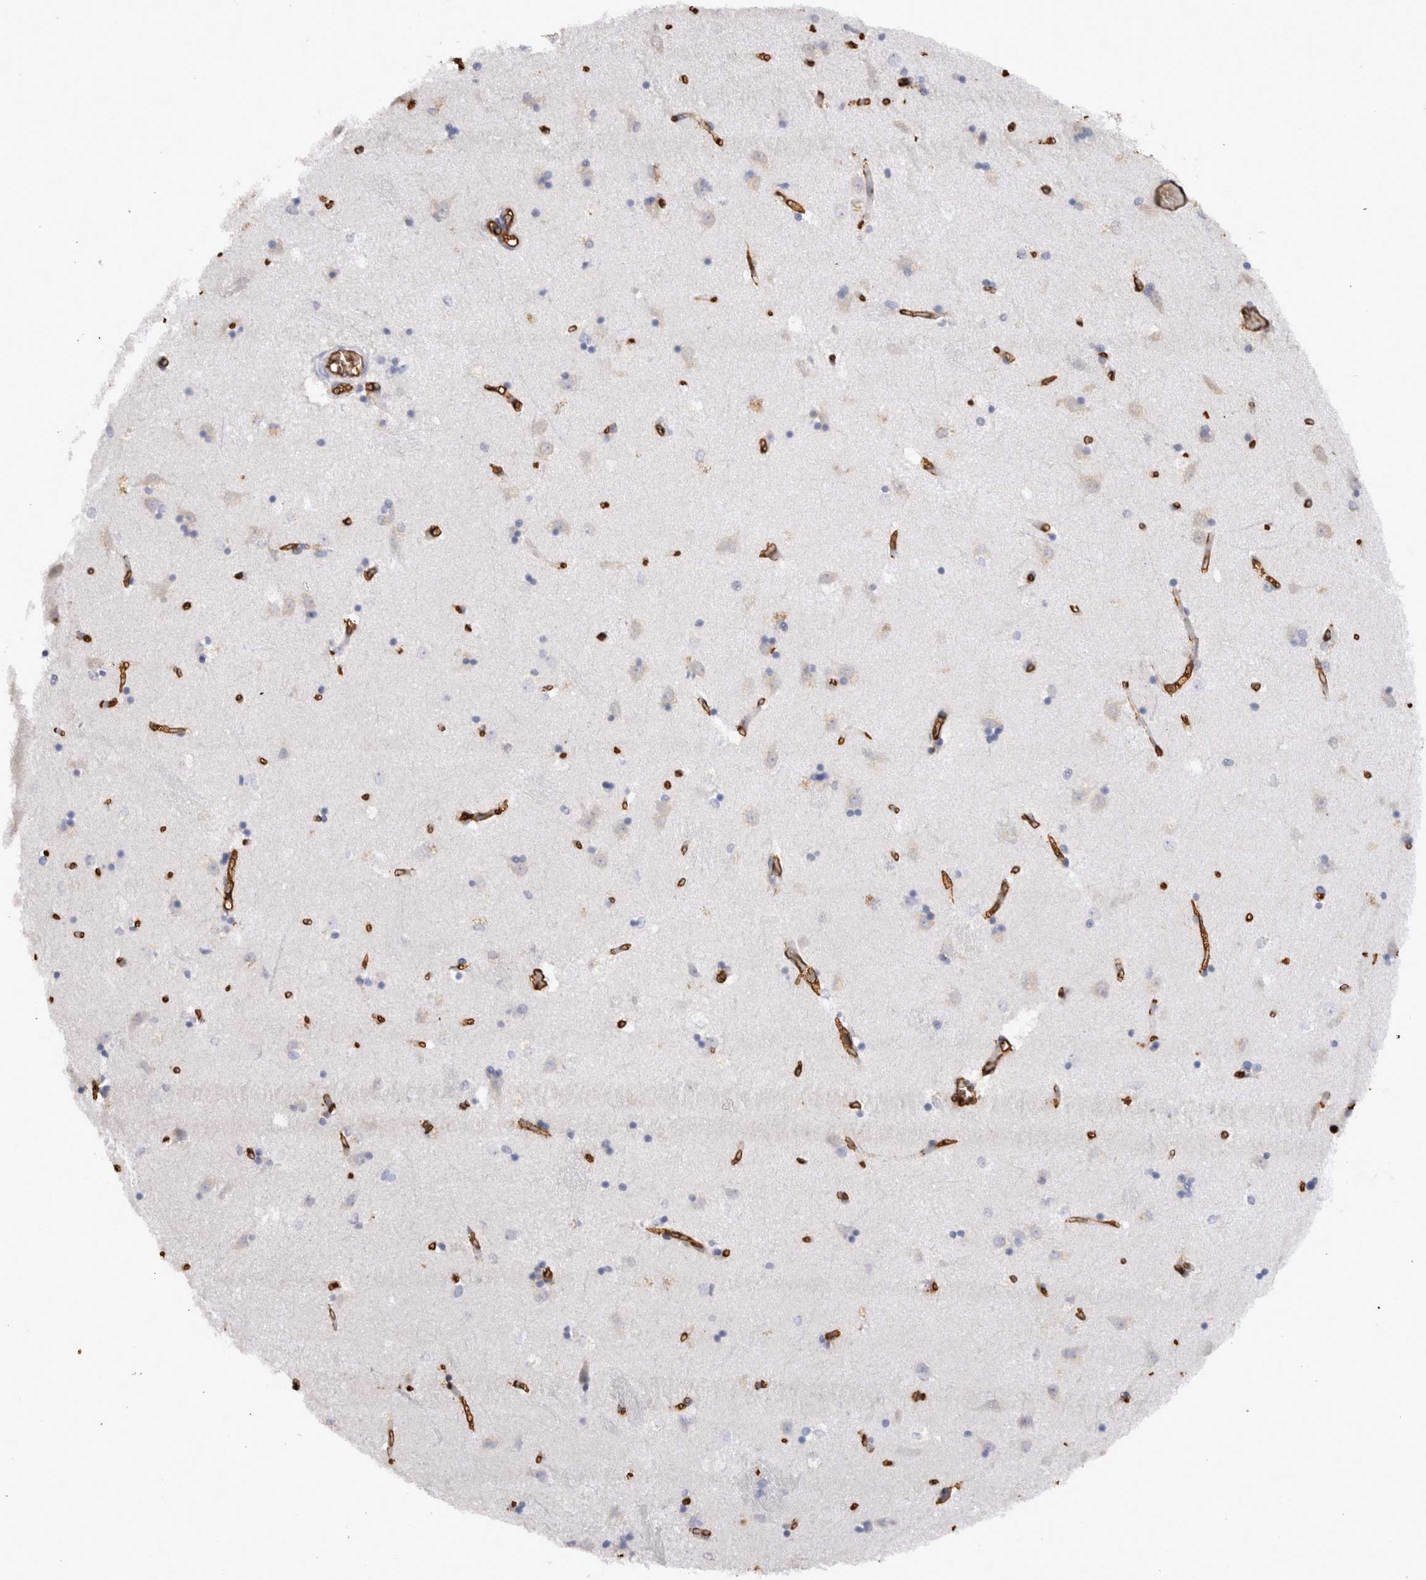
{"staining": {"intensity": "negative", "quantity": "none", "location": "none"}, "tissue": "caudate", "cell_type": "Glial cells", "image_type": "normal", "snomed": [{"axis": "morphology", "description": "Normal tissue, NOS"}, {"axis": "topography", "description": "Lateral ventricle wall"}], "caption": "DAB immunohistochemical staining of normal caudate demonstrates no significant positivity in glial cells.", "gene": "IL17RC", "patient": {"sex": "male", "age": 45}}